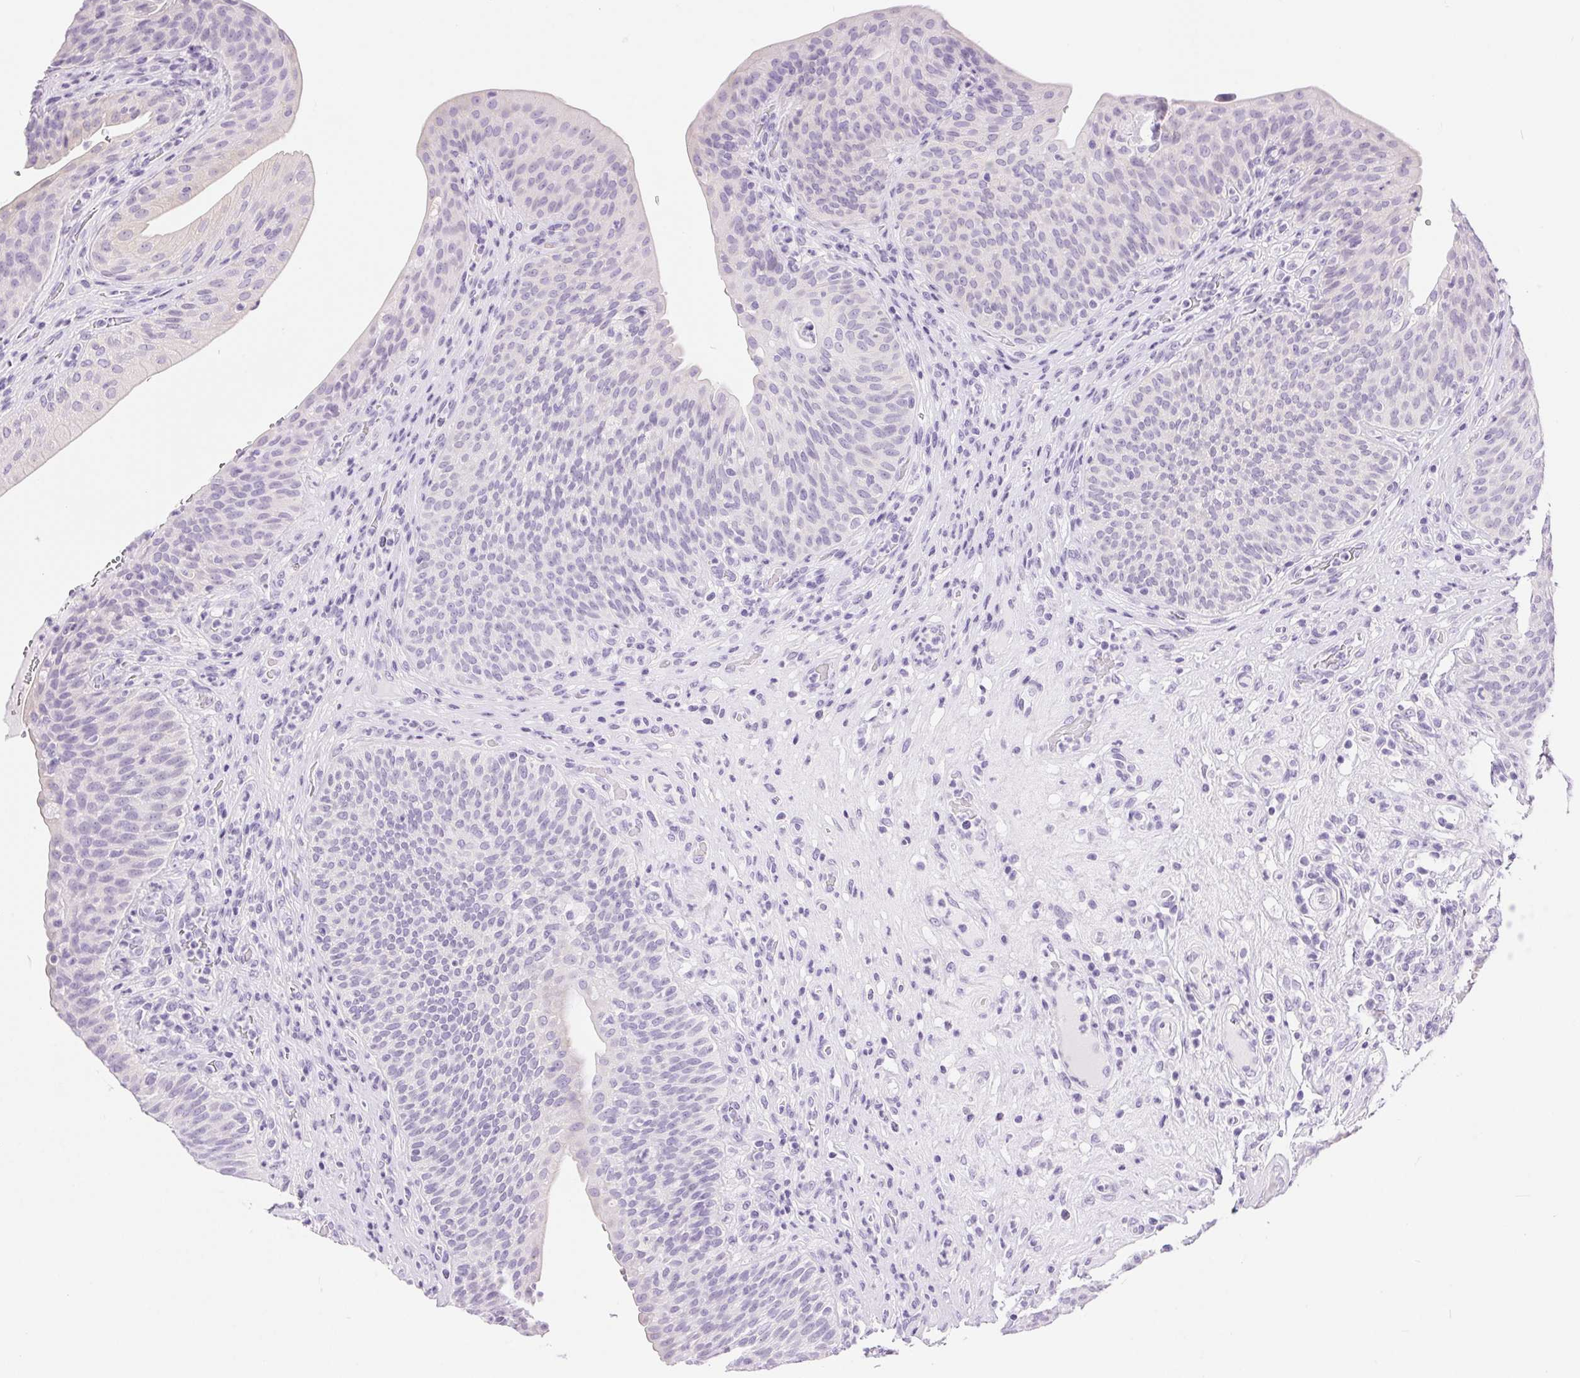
{"staining": {"intensity": "negative", "quantity": "none", "location": "none"}, "tissue": "urinary bladder", "cell_type": "Urothelial cells", "image_type": "normal", "snomed": [{"axis": "morphology", "description": "Normal tissue, NOS"}, {"axis": "topography", "description": "Urinary bladder"}, {"axis": "topography", "description": "Peripheral nerve tissue"}], "caption": "Micrograph shows no significant protein positivity in urothelial cells of normal urinary bladder.", "gene": "XDH", "patient": {"sex": "male", "age": 66}}